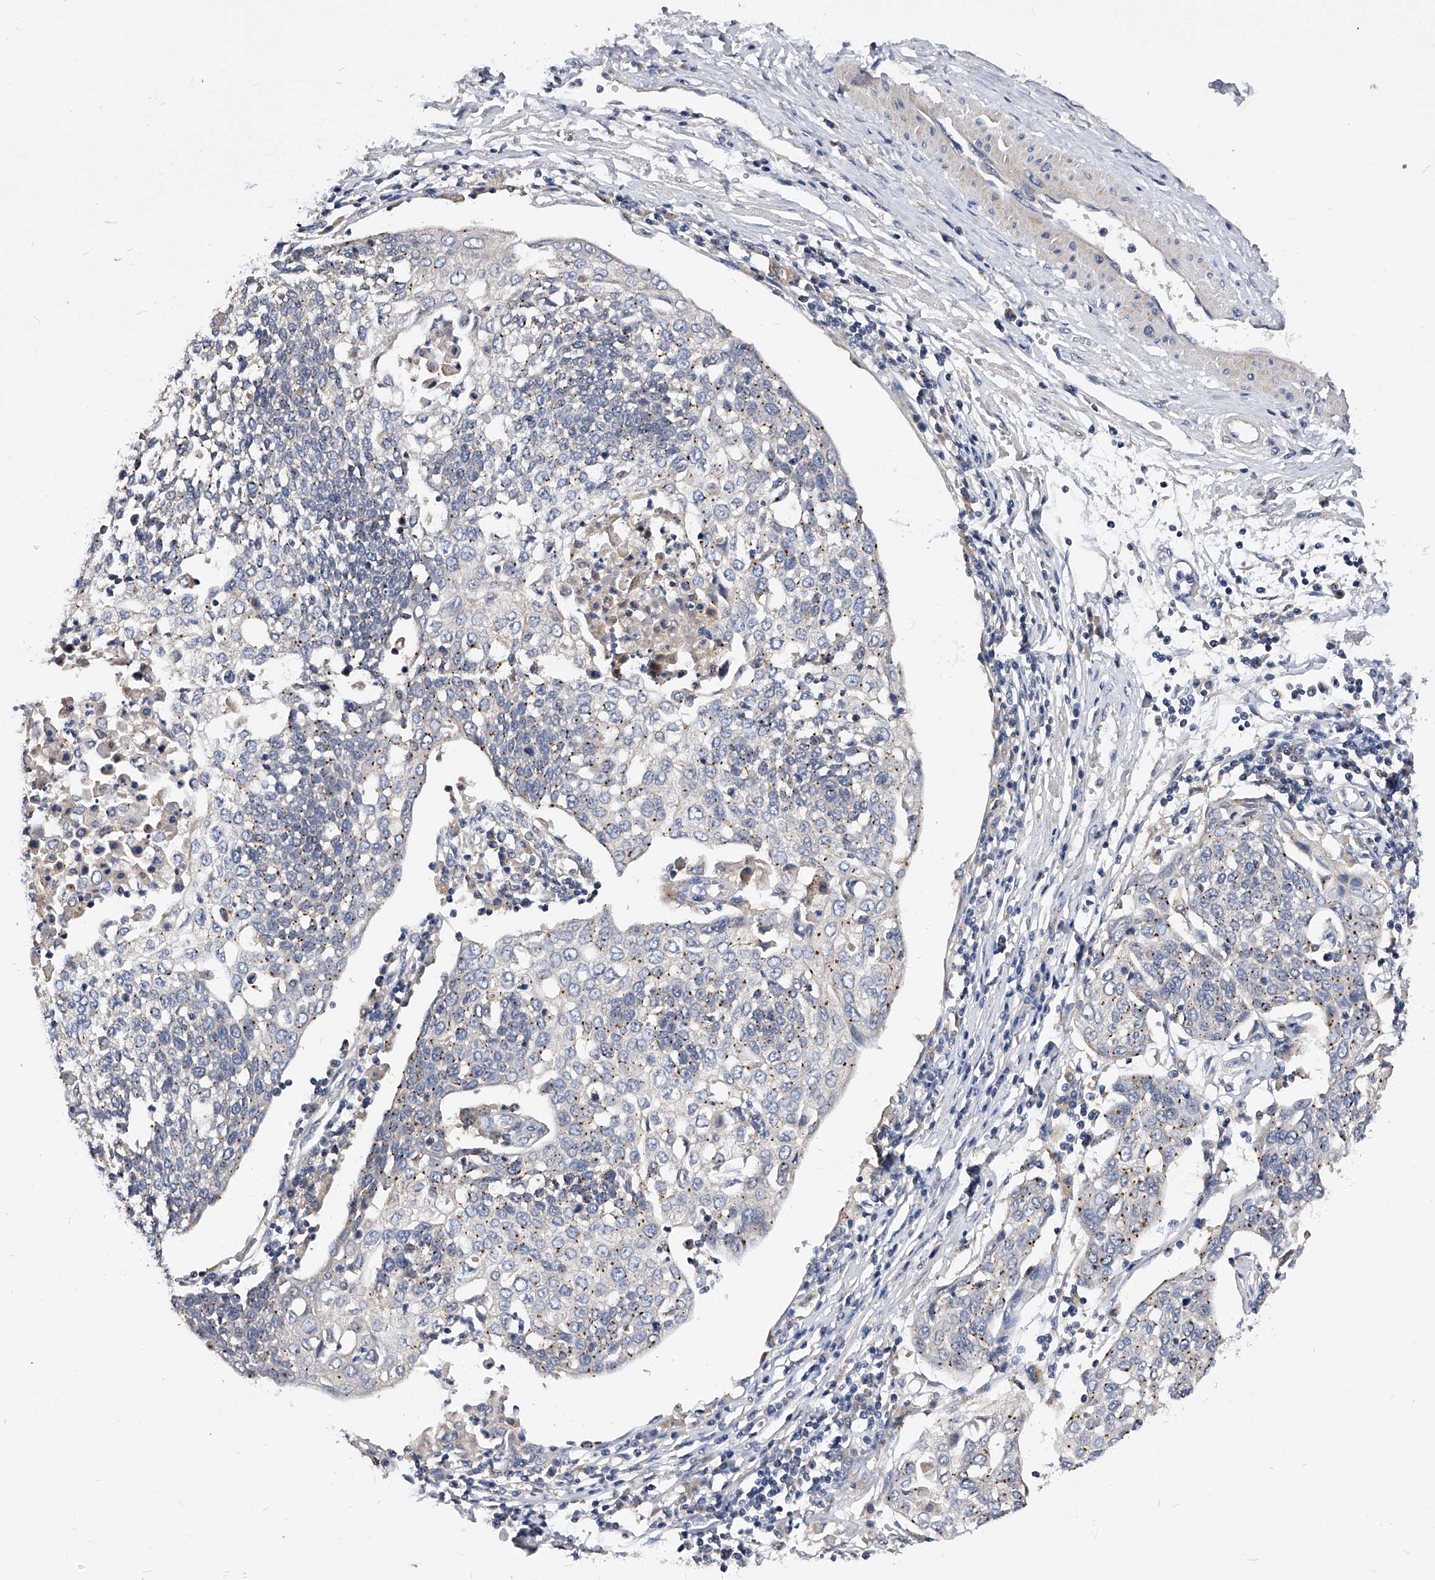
{"staining": {"intensity": "negative", "quantity": "none", "location": "none"}, "tissue": "cervical cancer", "cell_type": "Tumor cells", "image_type": "cancer", "snomed": [{"axis": "morphology", "description": "Squamous cell carcinoma, NOS"}, {"axis": "topography", "description": "Cervix"}], "caption": "DAB immunohistochemical staining of cervical cancer (squamous cell carcinoma) reveals no significant positivity in tumor cells. (Brightfield microscopy of DAB (3,3'-diaminobenzidine) immunohistochemistry (IHC) at high magnification).", "gene": "ARL4C", "patient": {"sex": "female", "age": 34}}